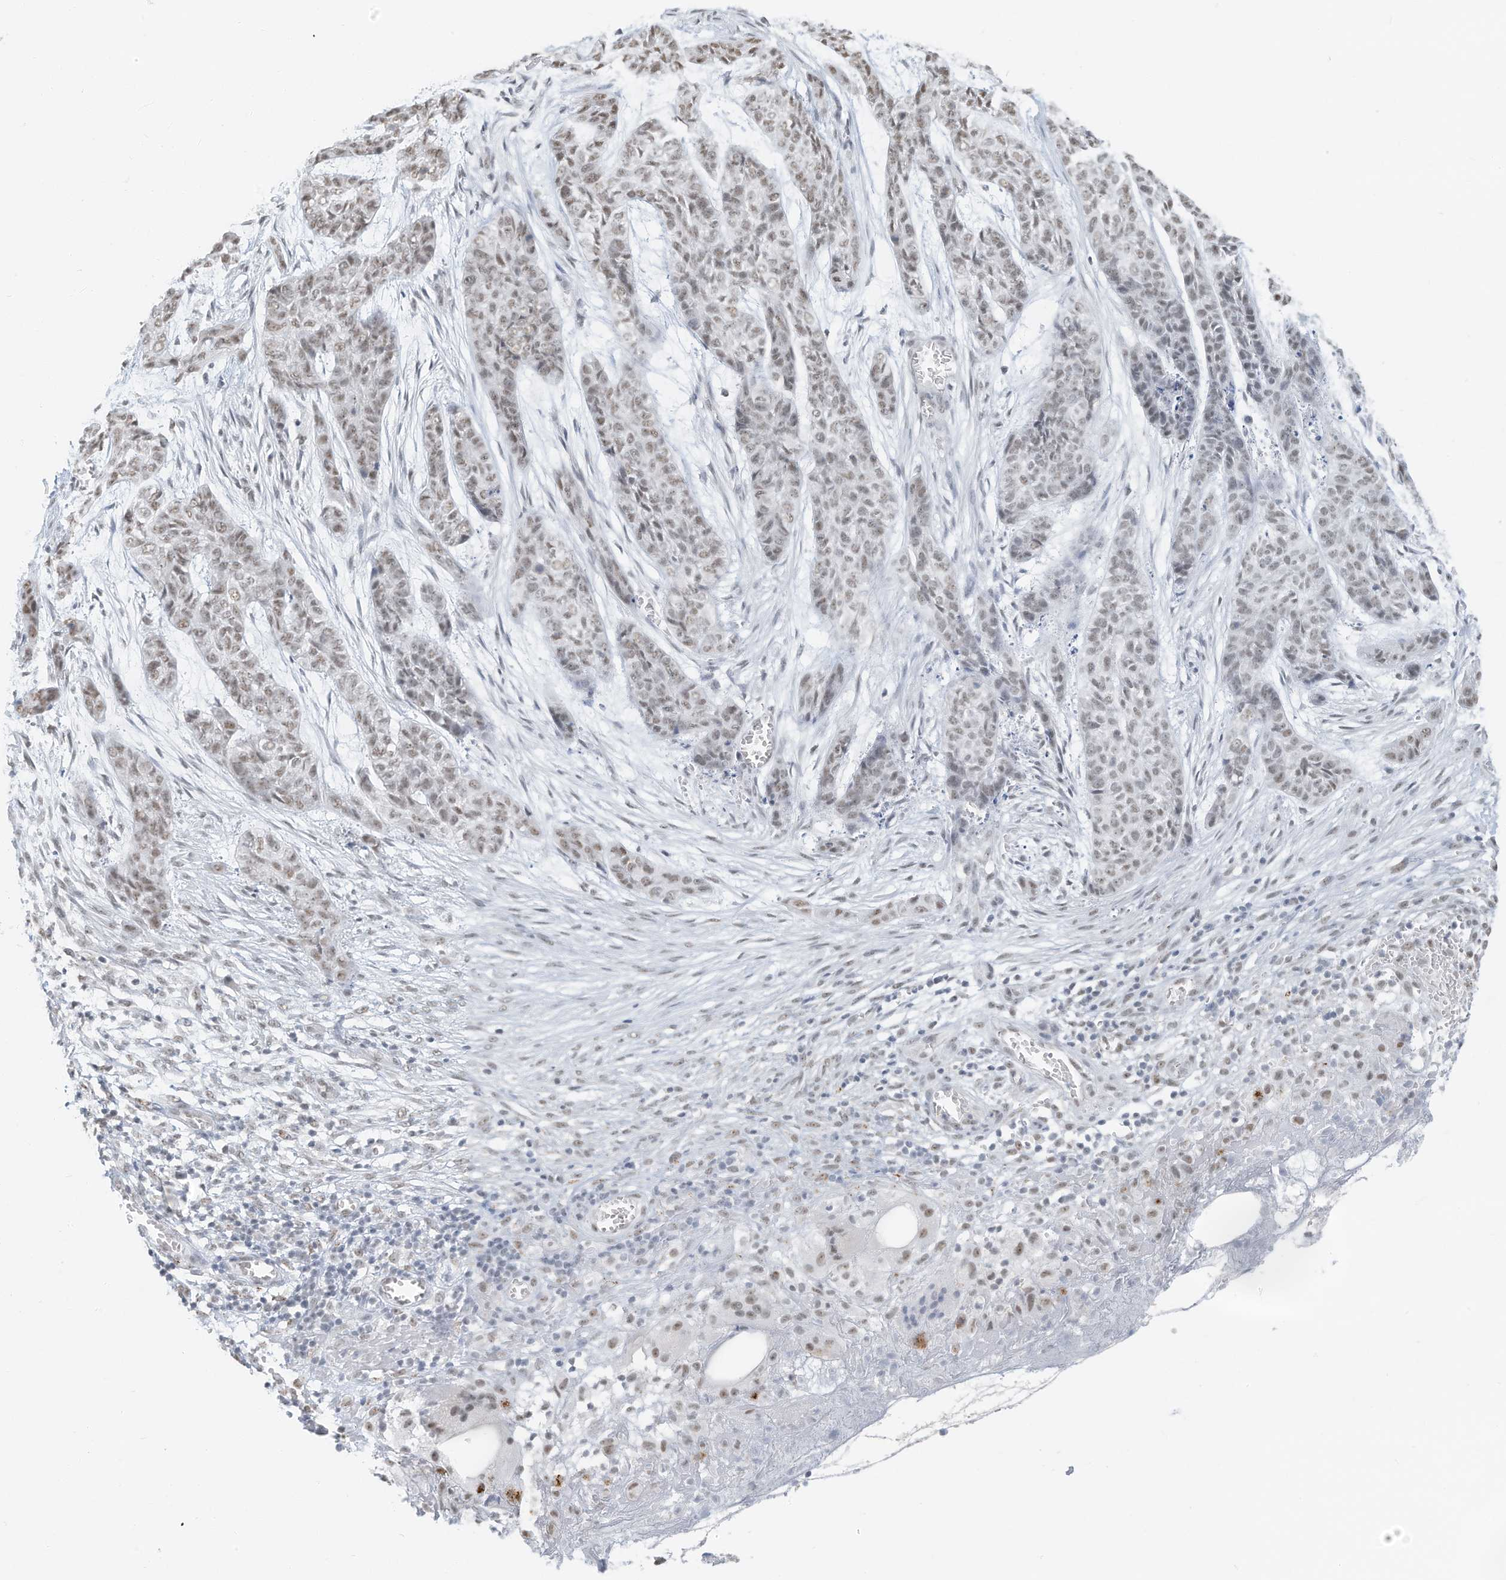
{"staining": {"intensity": "weak", "quantity": ">75%", "location": "nuclear"}, "tissue": "skin cancer", "cell_type": "Tumor cells", "image_type": "cancer", "snomed": [{"axis": "morphology", "description": "Basal cell carcinoma"}, {"axis": "topography", "description": "Skin"}], "caption": "Immunohistochemical staining of skin cancer (basal cell carcinoma) exhibits weak nuclear protein staining in about >75% of tumor cells.", "gene": "PGC", "patient": {"sex": "female", "age": 64}}